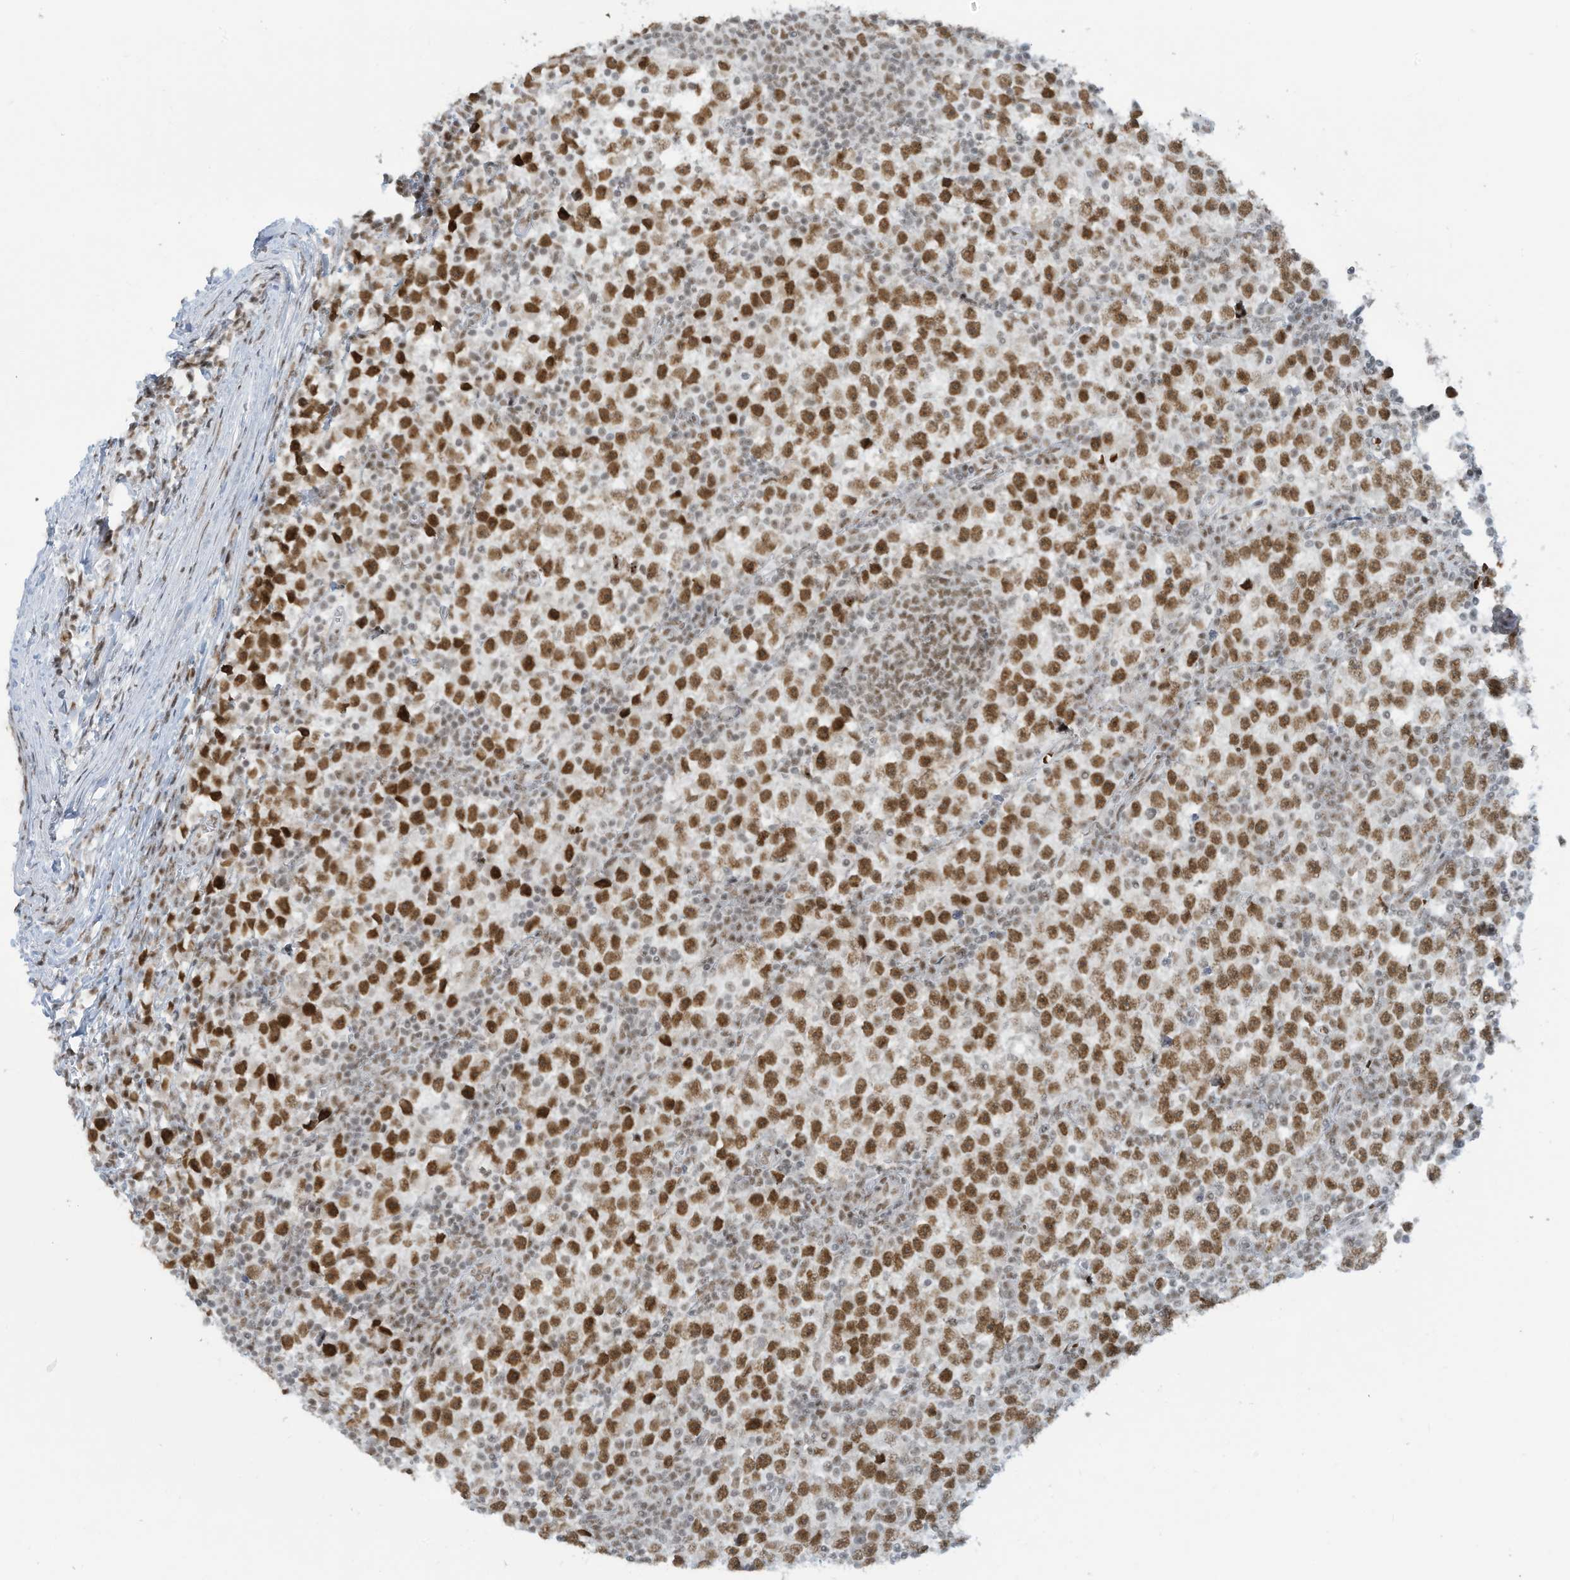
{"staining": {"intensity": "strong", "quantity": ">75%", "location": "nuclear"}, "tissue": "testis cancer", "cell_type": "Tumor cells", "image_type": "cancer", "snomed": [{"axis": "morphology", "description": "Seminoma, NOS"}, {"axis": "topography", "description": "Testis"}], "caption": "The image shows staining of seminoma (testis), revealing strong nuclear protein positivity (brown color) within tumor cells.", "gene": "ECT2L", "patient": {"sex": "male", "age": 65}}